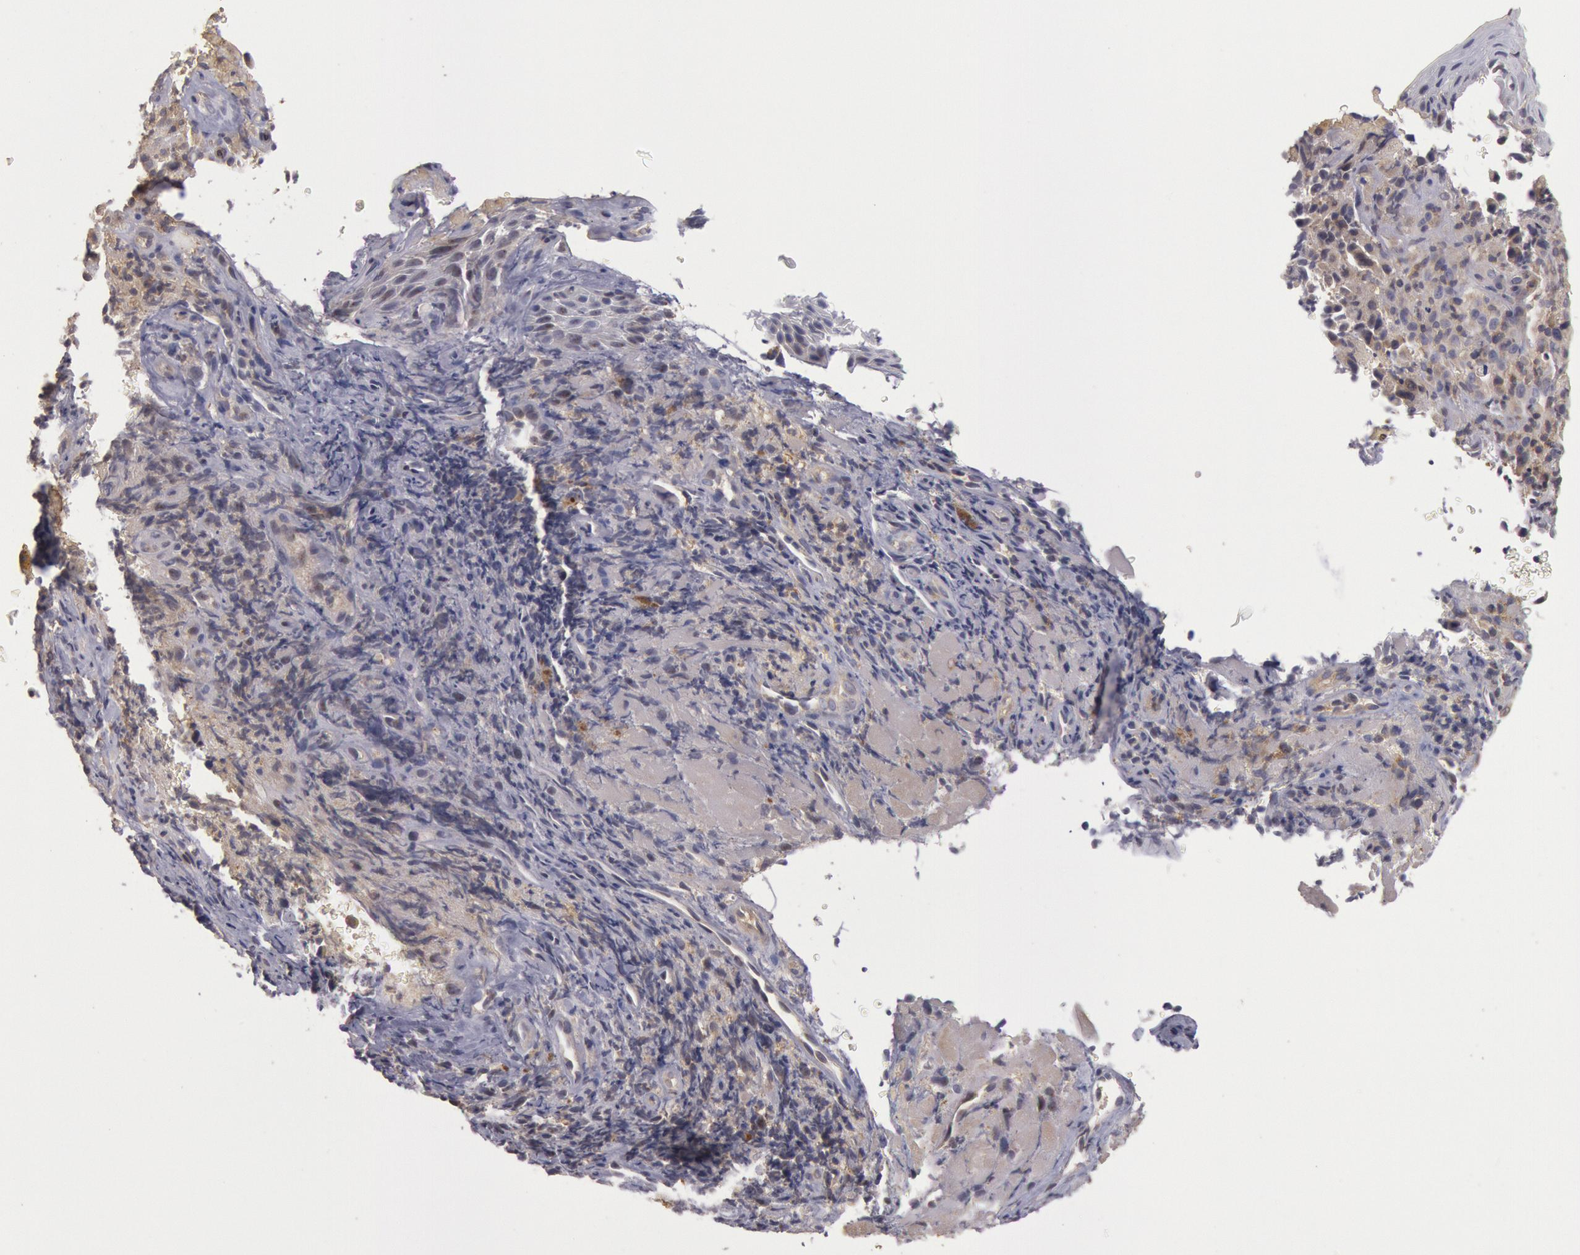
{"staining": {"intensity": "negative", "quantity": "none", "location": "none"}, "tissue": "melanoma", "cell_type": "Tumor cells", "image_type": "cancer", "snomed": [{"axis": "morphology", "description": "Malignant melanoma, NOS"}, {"axis": "topography", "description": "Skin"}], "caption": "This is a micrograph of immunohistochemistry staining of melanoma, which shows no expression in tumor cells. (DAB immunohistochemistry visualized using brightfield microscopy, high magnification).", "gene": "PIK3R1", "patient": {"sex": "male", "age": 75}}